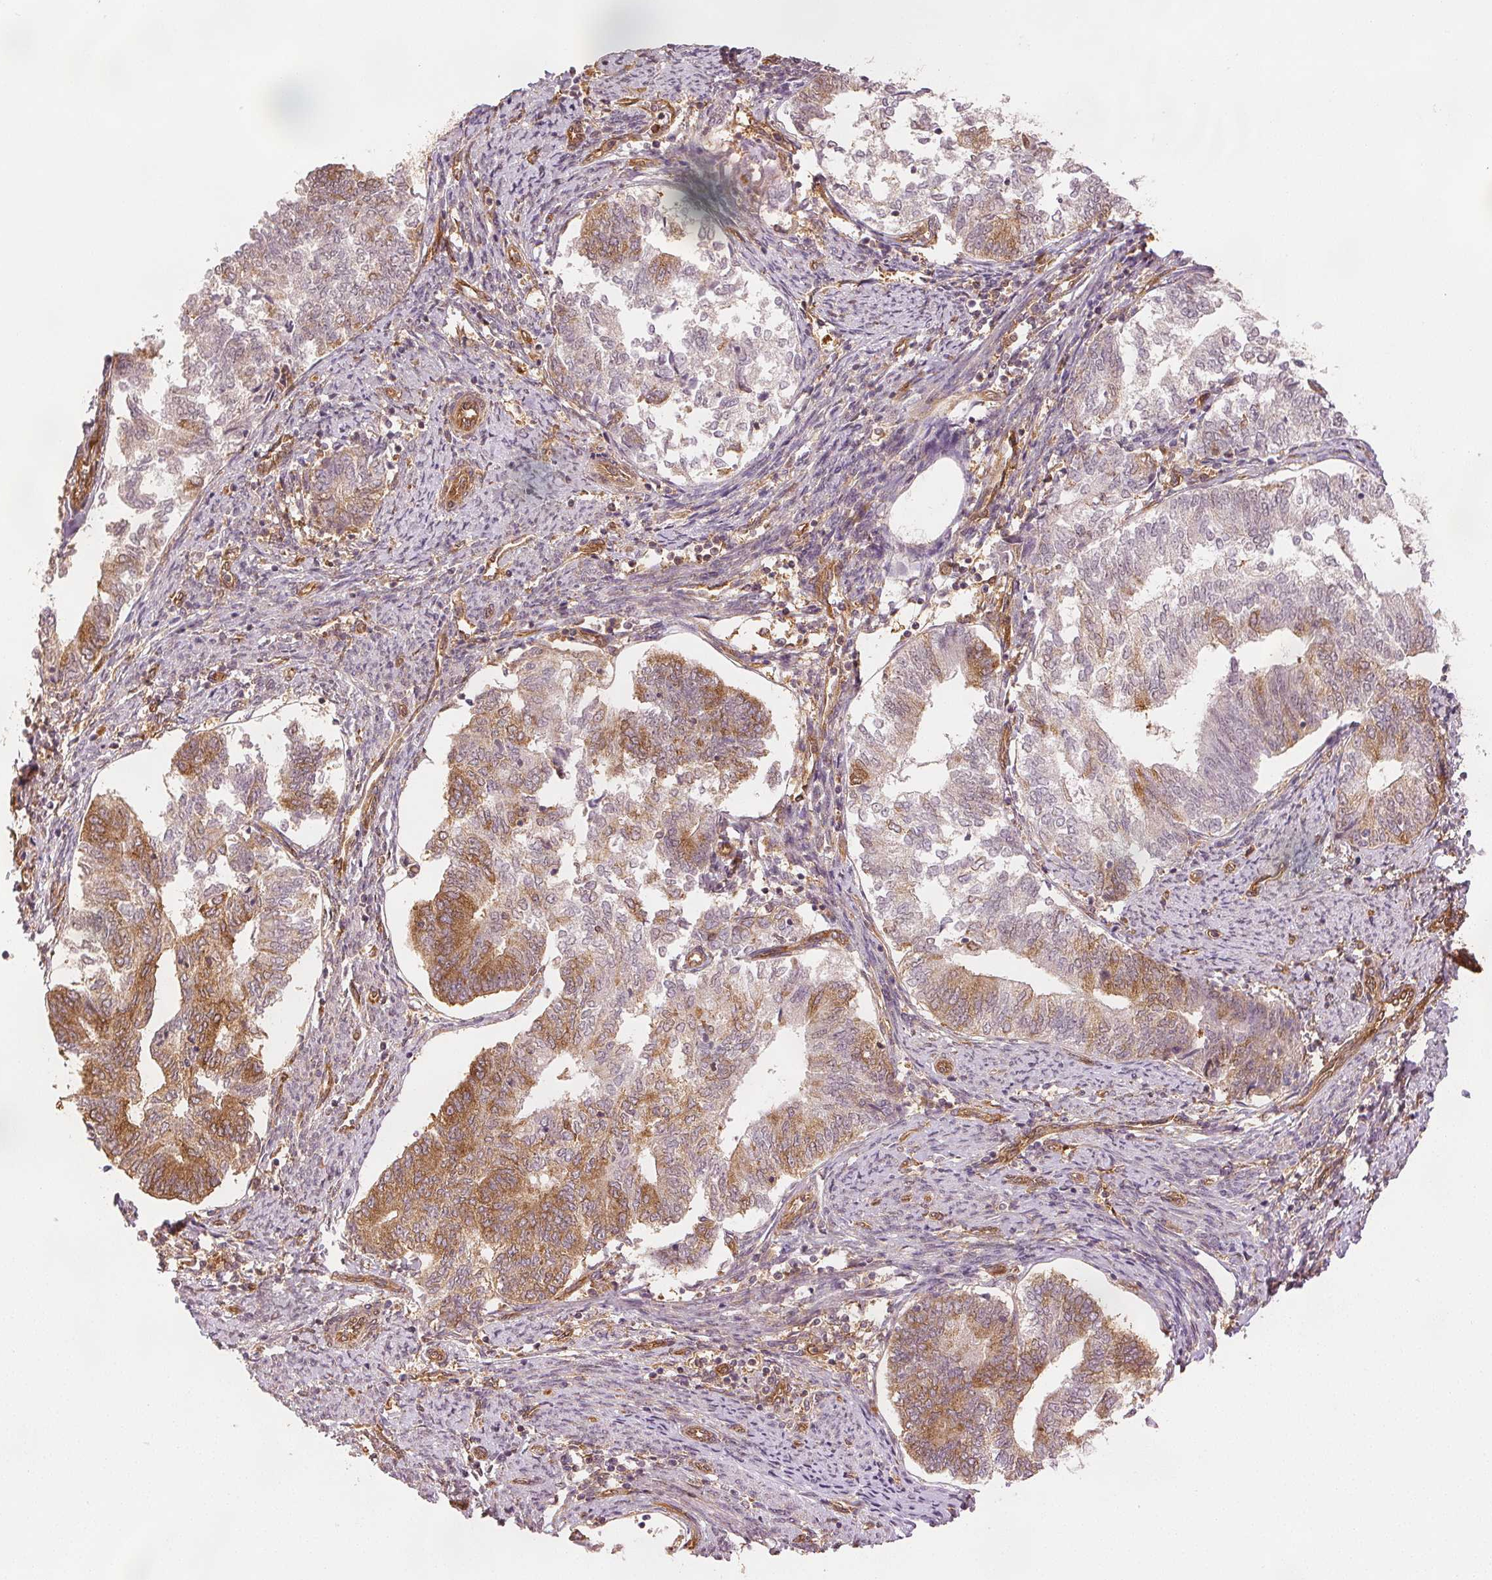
{"staining": {"intensity": "moderate", "quantity": "25%-75%", "location": "cytoplasmic/membranous"}, "tissue": "endometrial cancer", "cell_type": "Tumor cells", "image_type": "cancer", "snomed": [{"axis": "morphology", "description": "Adenocarcinoma, NOS"}, {"axis": "topography", "description": "Endometrium"}], "caption": "An immunohistochemistry (IHC) image of tumor tissue is shown. Protein staining in brown labels moderate cytoplasmic/membranous positivity in endometrial adenocarcinoma within tumor cells. (Stains: DAB in brown, nuclei in blue, Microscopy: brightfield microscopy at high magnification).", "gene": "DIAPH2", "patient": {"sex": "female", "age": 65}}